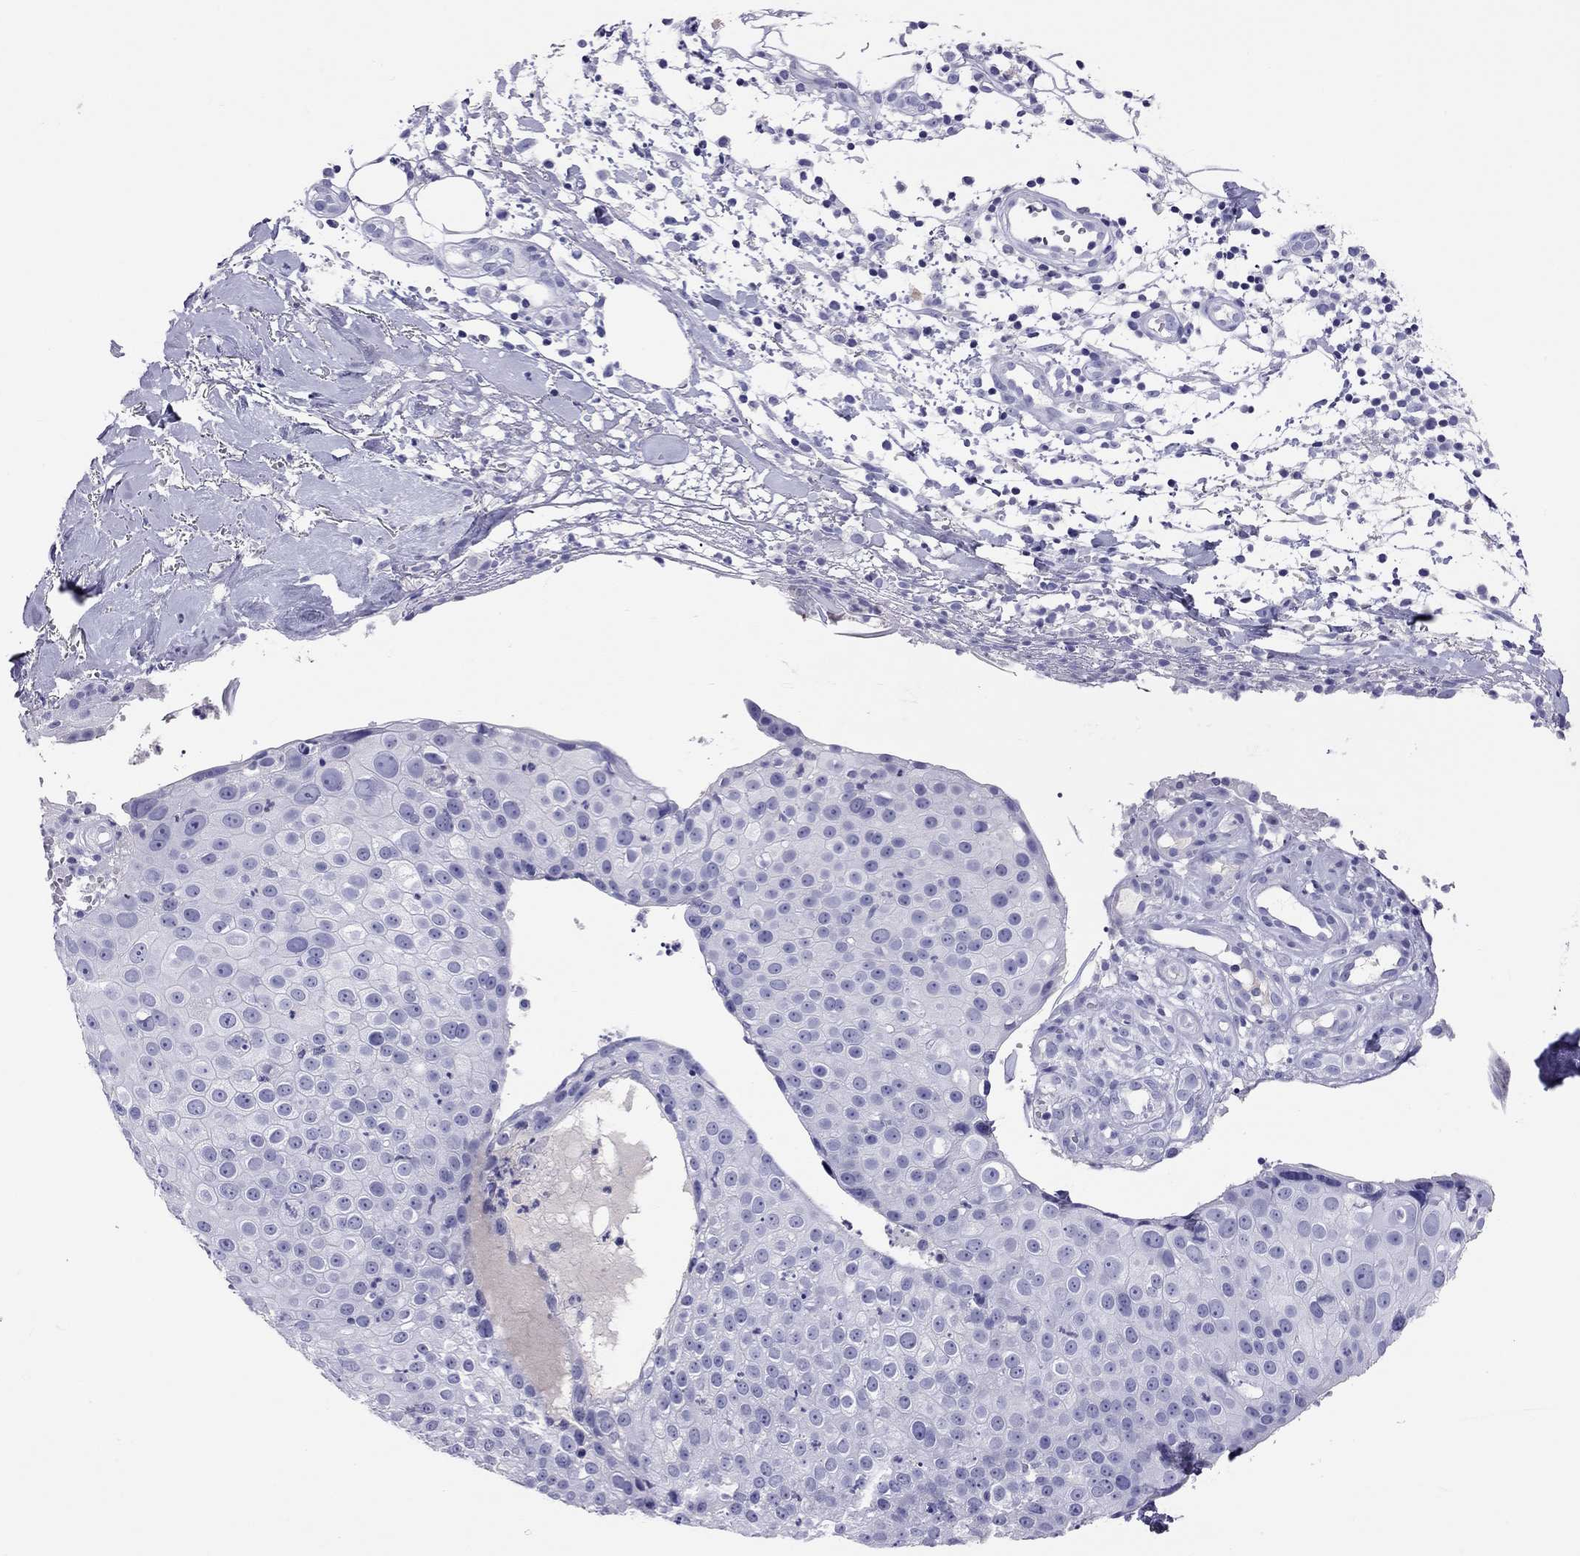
{"staining": {"intensity": "negative", "quantity": "none", "location": "none"}, "tissue": "skin cancer", "cell_type": "Tumor cells", "image_type": "cancer", "snomed": [{"axis": "morphology", "description": "Squamous cell carcinoma, NOS"}, {"axis": "topography", "description": "Skin"}], "caption": "IHC of human skin squamous cell carcinoma reveals no staining in tumor cells. (DAB (3,3'-diaminobenzidine) immunohistochemistry (IHC), high magnification).", "gene": "CALHM1", "patient": {"sex": "male", "age": 71}}